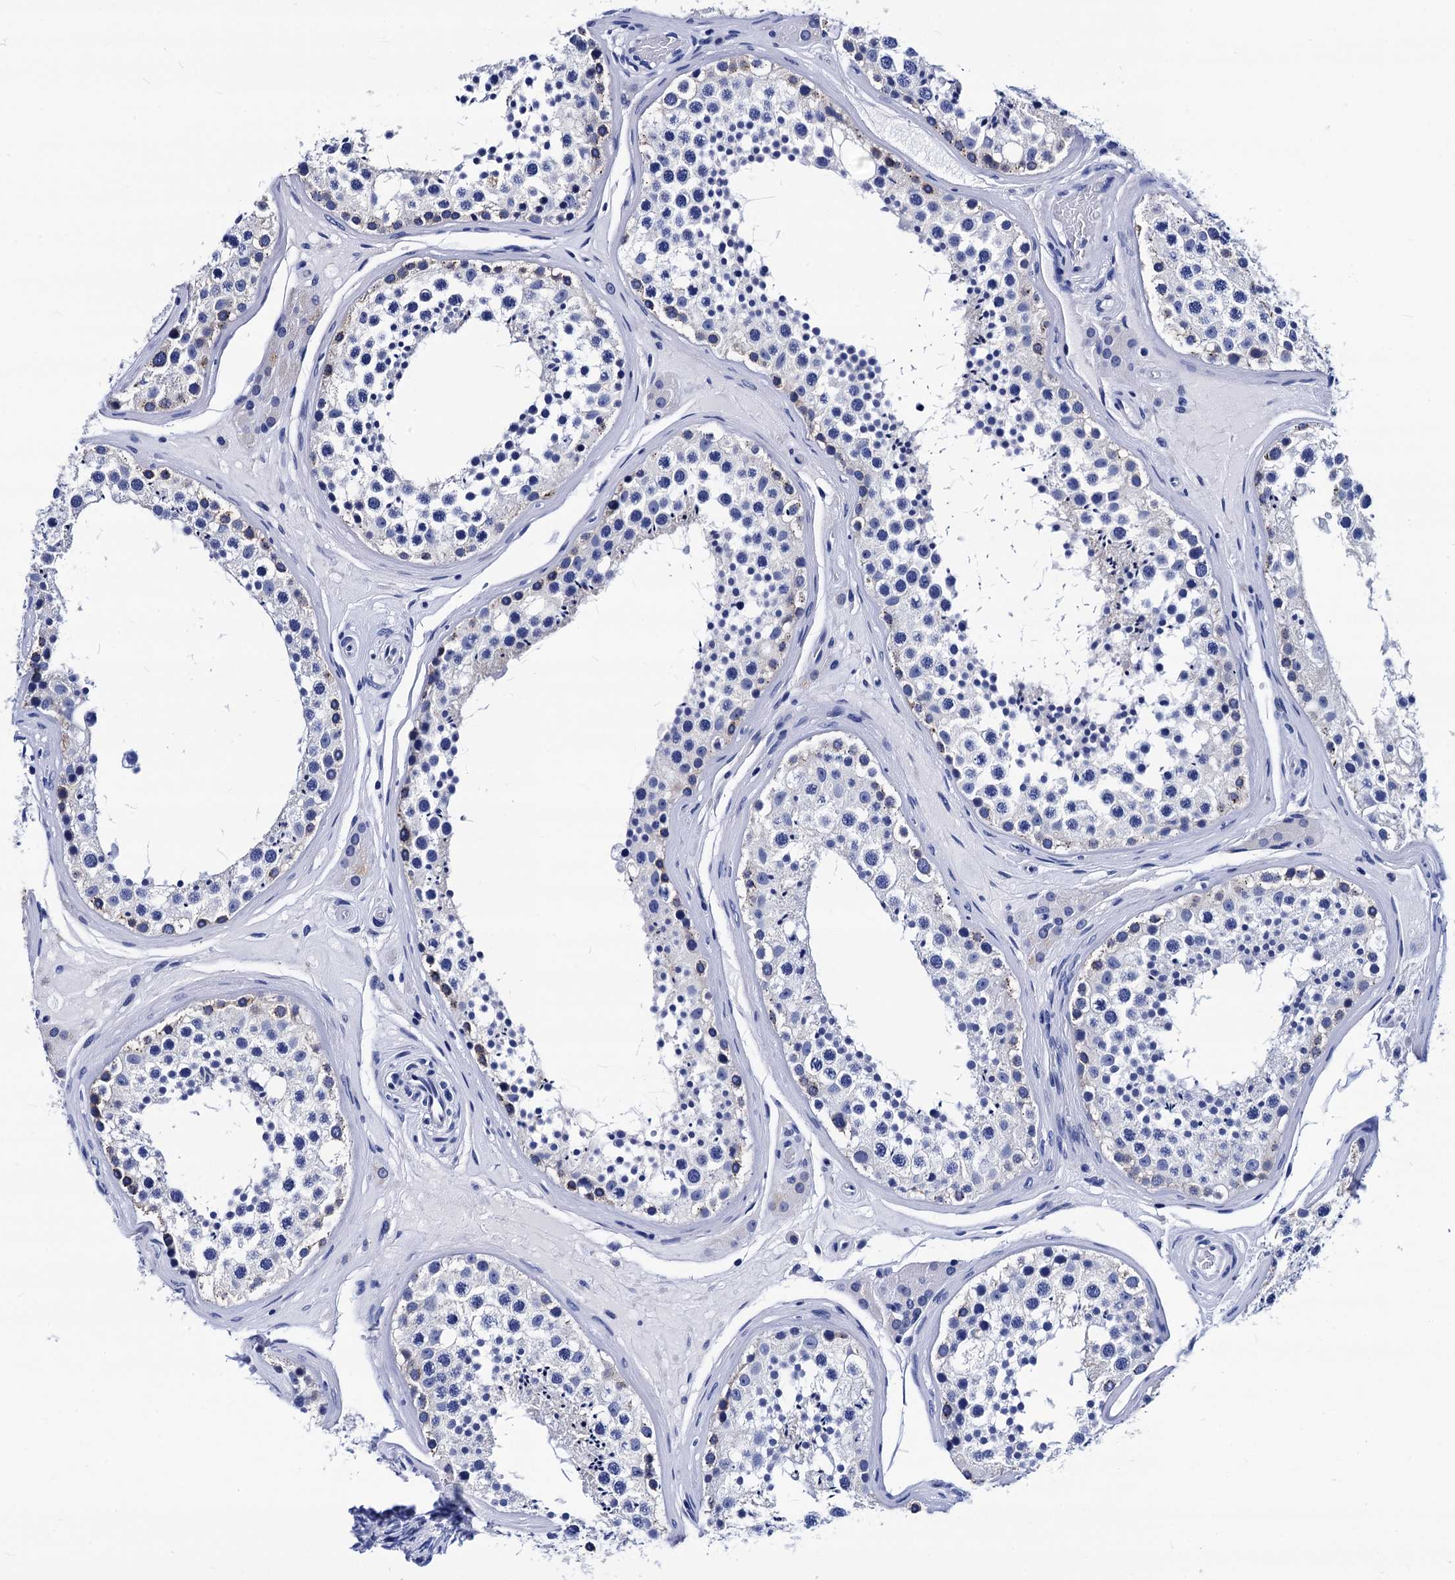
{"staining": {"intensity": "negative", "quantity": "none", "location": "none"}, "tissue": "testis", "cell_type": "Cells in seminiferous ducts", "image_type": "normal", "snomed": [{"axis": "morphology", "description": "Normal tissue, NOS"}, {"axis": "topography", "description": "Testis"}], "caption": "Micrograph shows no significant protein expression in cells in seminiferous ducts of normal testis. (Stains: DAB (3,3'-diaminobenzidine) IHC with hematoxylin counter stain, Microscopy: brightfield microscopy at high magnification).", "gene": "MYBPC3", "patient": {"sex": "male", "age": 46}}